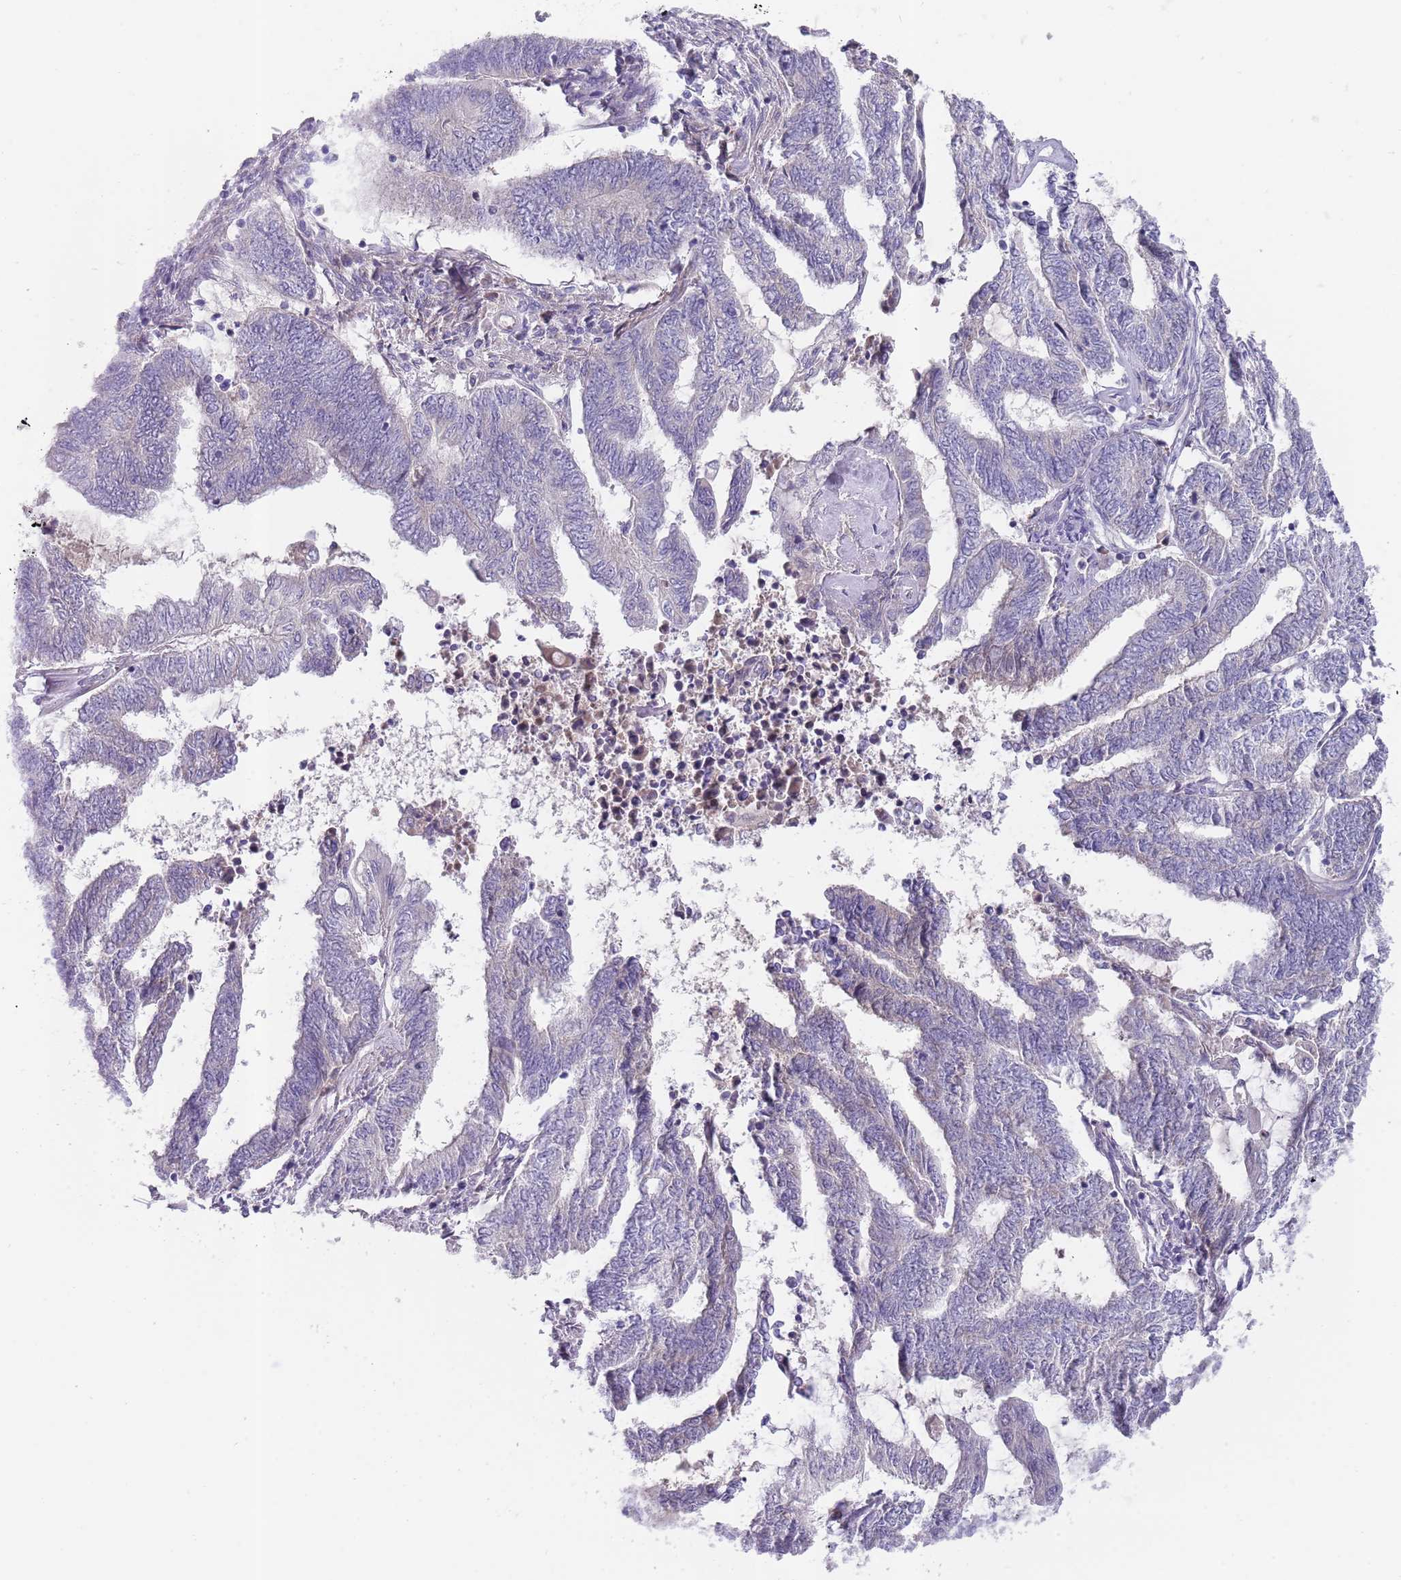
{"staining": {"intensity": "negative", "quantity": "none", "location": "none"}, "tissue": "endometrial cancer", "cell_type": "Tumor cells", "image_type": "cancer", "snomed": [{"axis": "morphology", "description": "Adenocarcinoma, NOS"}, {"axis": "topography", "description": "Uterus"}, {"axis": "topography", "description": "Endometrium"}], "caption": "Immunohistochemistry photomicrograph of neoplastic tissue: adenocarcinoma (endometrial) stained with DAB (3,3'-diaminobenzidine) reveals no significant protein expression in tumor cells.", "gene": "PRAC1", "patient": {"sex": "female", "age": 70}}